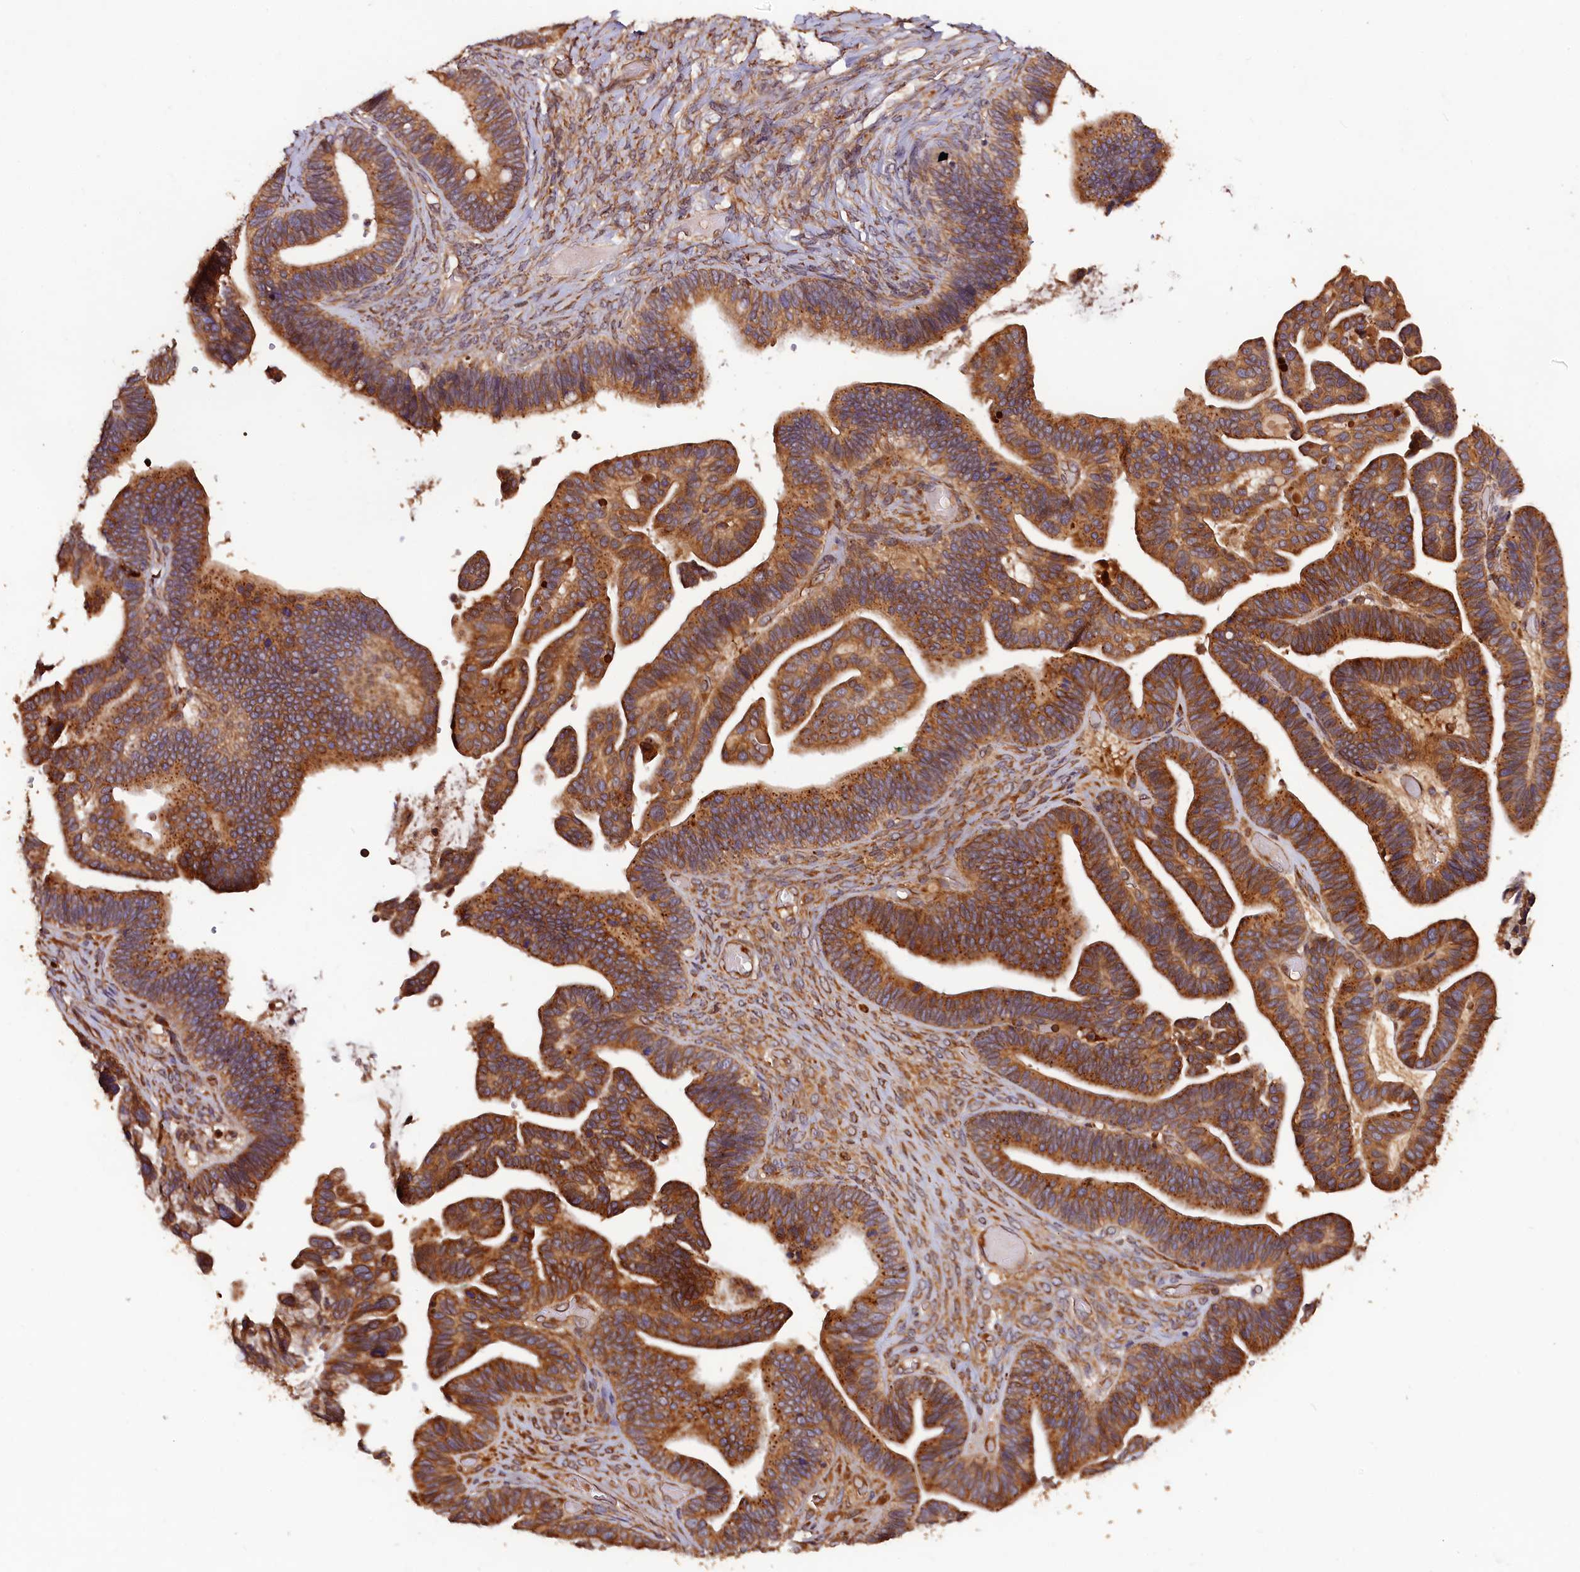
{"staining": {"intensity": "strong", "quantity": ">75%", "location": "cytoplasmic/membranous"}, "tissue": "ovarian cancer", "cell_type": "Tumor cells", "image_type": "cancer", "snomed": [{"axis": "morphology", "description": "Cystadenocarcinoma, serous, NOS"}, {"axis": "topography", "description": "Ovary"}], "caption": "Brown immunohistochemical staining in serous cystadenocarcinoma (ovarian) demonstrates strong cytoplasmic/membranous staining in about >75% of tumor cells.", "gene": "HMOX2", "patient": {"sex": "female", "age": 56}}